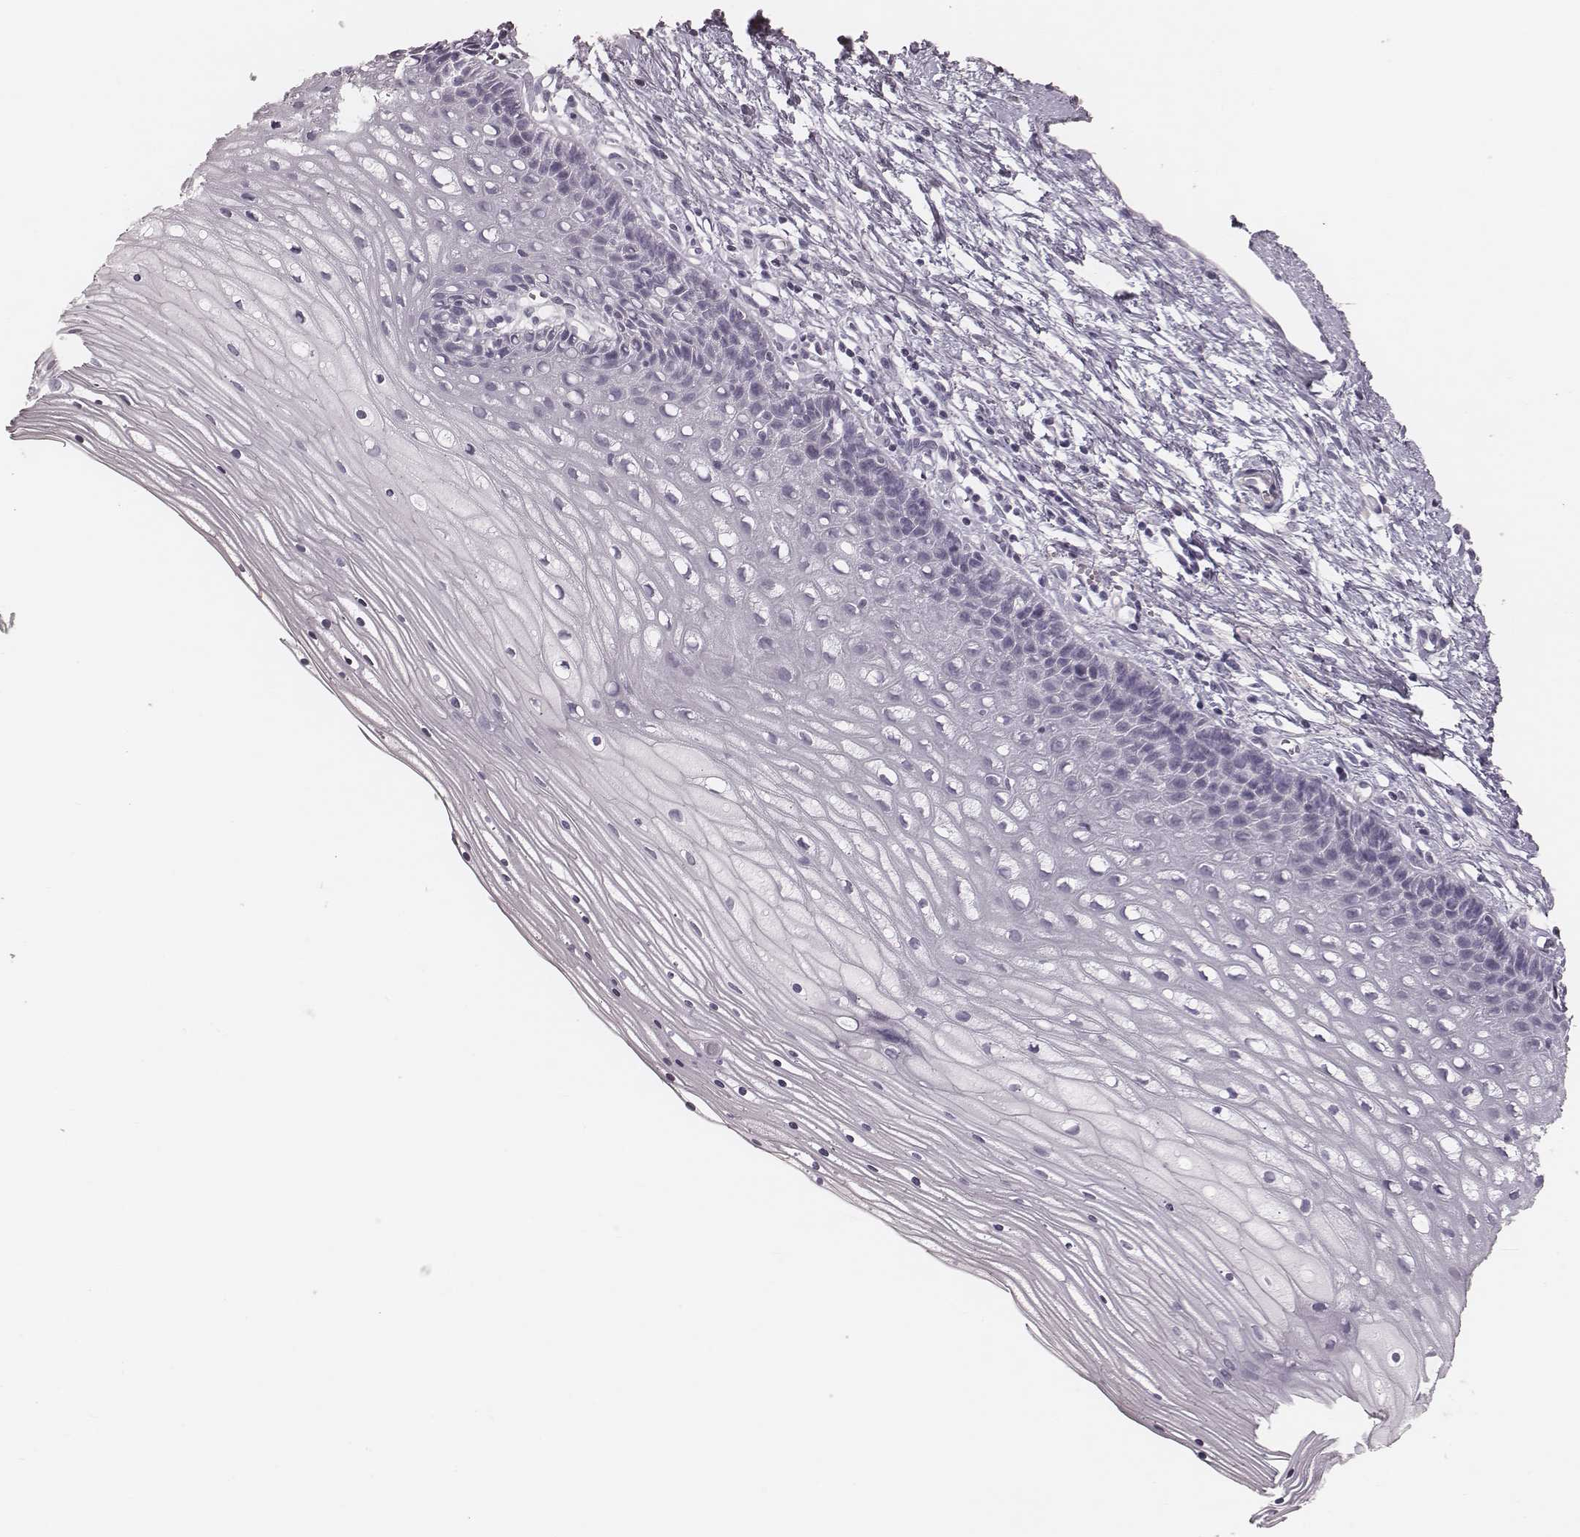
{"staining": {"intensity": "negative", "quantity": "none", "location": "none"}, "tissue": "cervix", "cell_type": "Squamous epithelial cells", "image_type": "normal", "snomed": [{"axis": "morphology", "description": "Normal tissue, NOS"}, {"axis": "topography", "description": "Cervix"}], "caption": "Cervix stained for a protein using immunohistochemistry reveals no expression squamous epithelial cells.", "gene": "SPA17", "patient": {"sex": "female", "age": 35}}